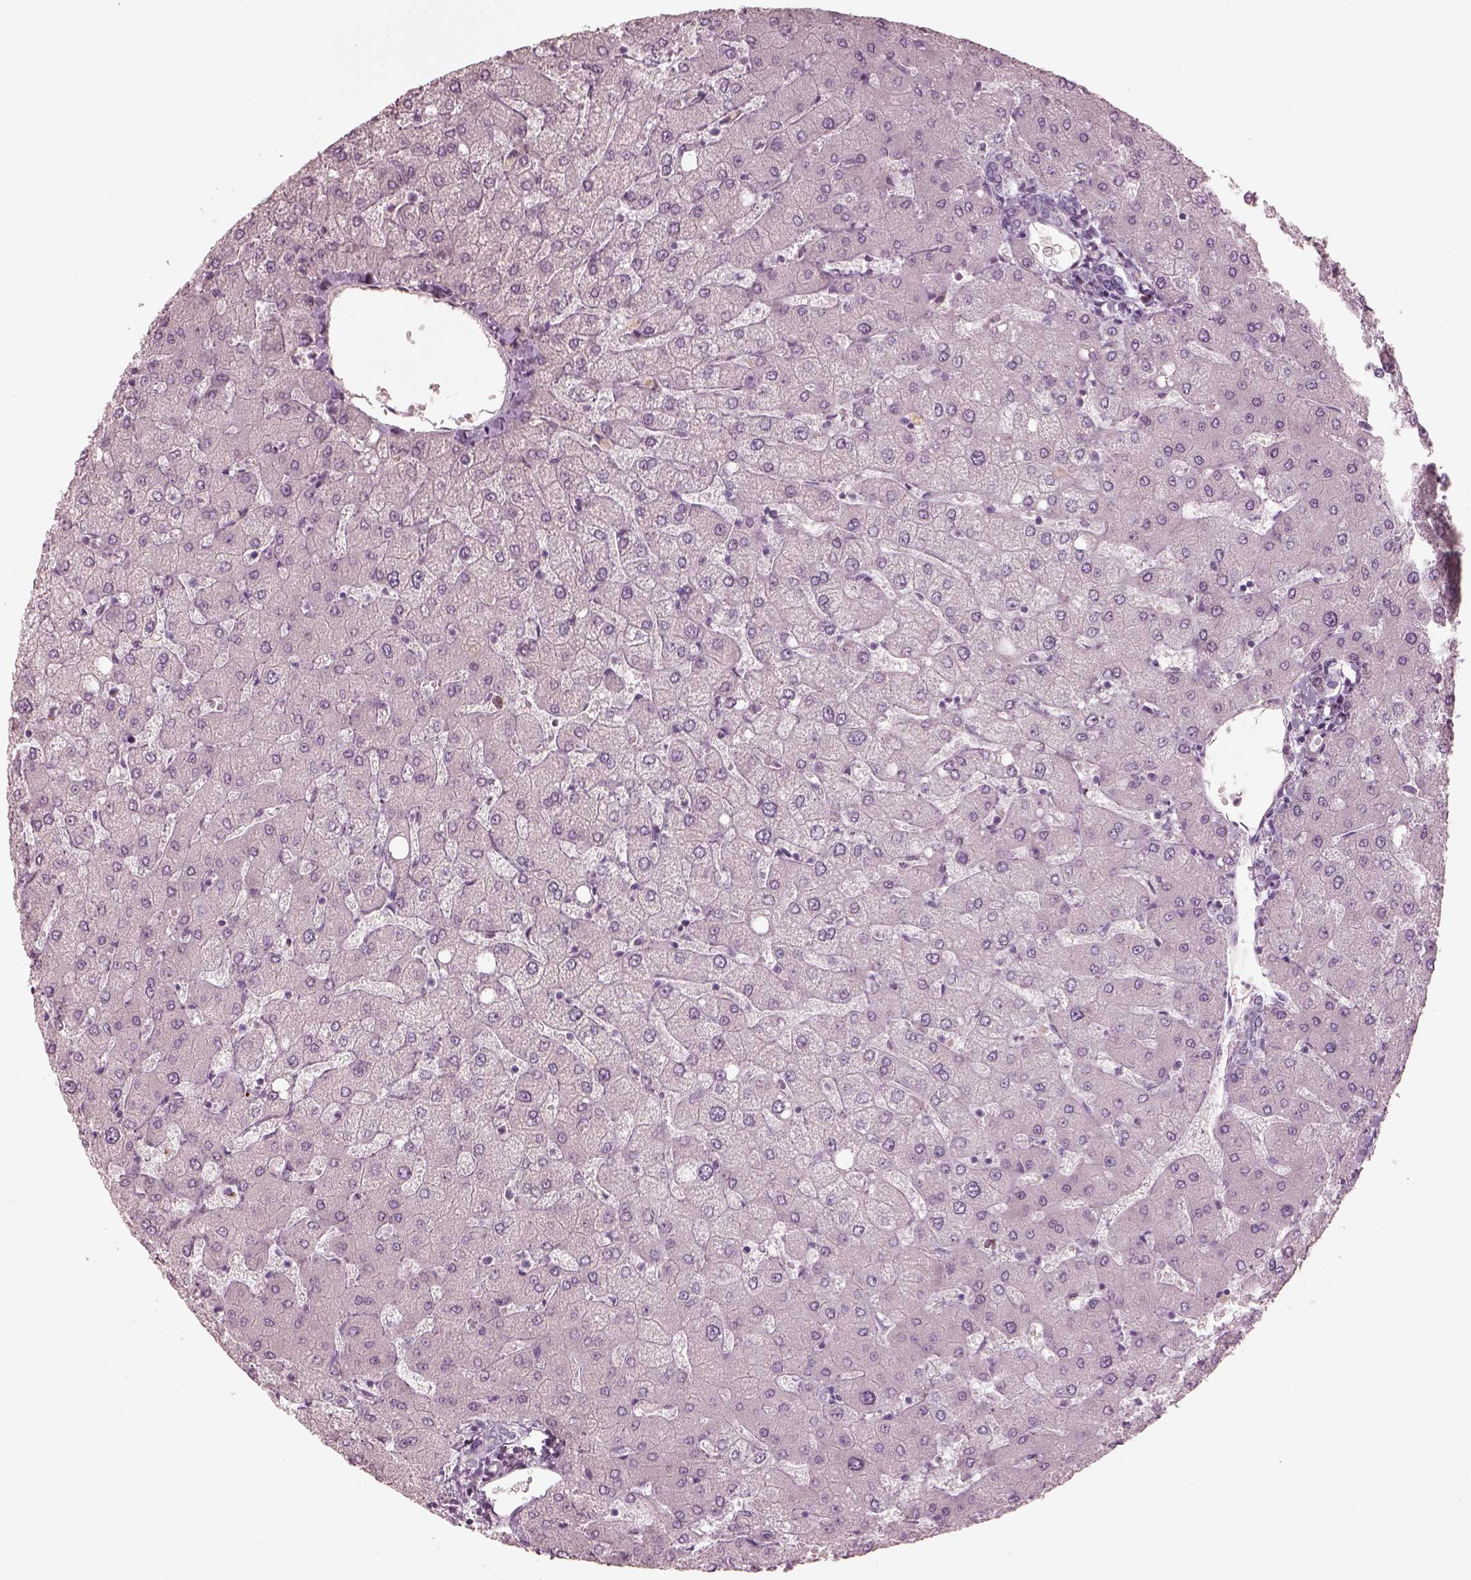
{"staining": {"intensity": "negative", "quantity": "none", "location": "none"}, "tissue": "liver", "cell_type": "Cholangiocytes", "image_type": "normal", "snomed": [{"axis": "morphology", "description": "Normal tissue, NOS"}, {"axis": "topography", "description": "Liver"}], "caption": "Photomicrograph shows no significant protein positivity in cholangiocytes of benign liver.", "gene": "RSPH9", "patient": {"sex": "female", "age": 54}}